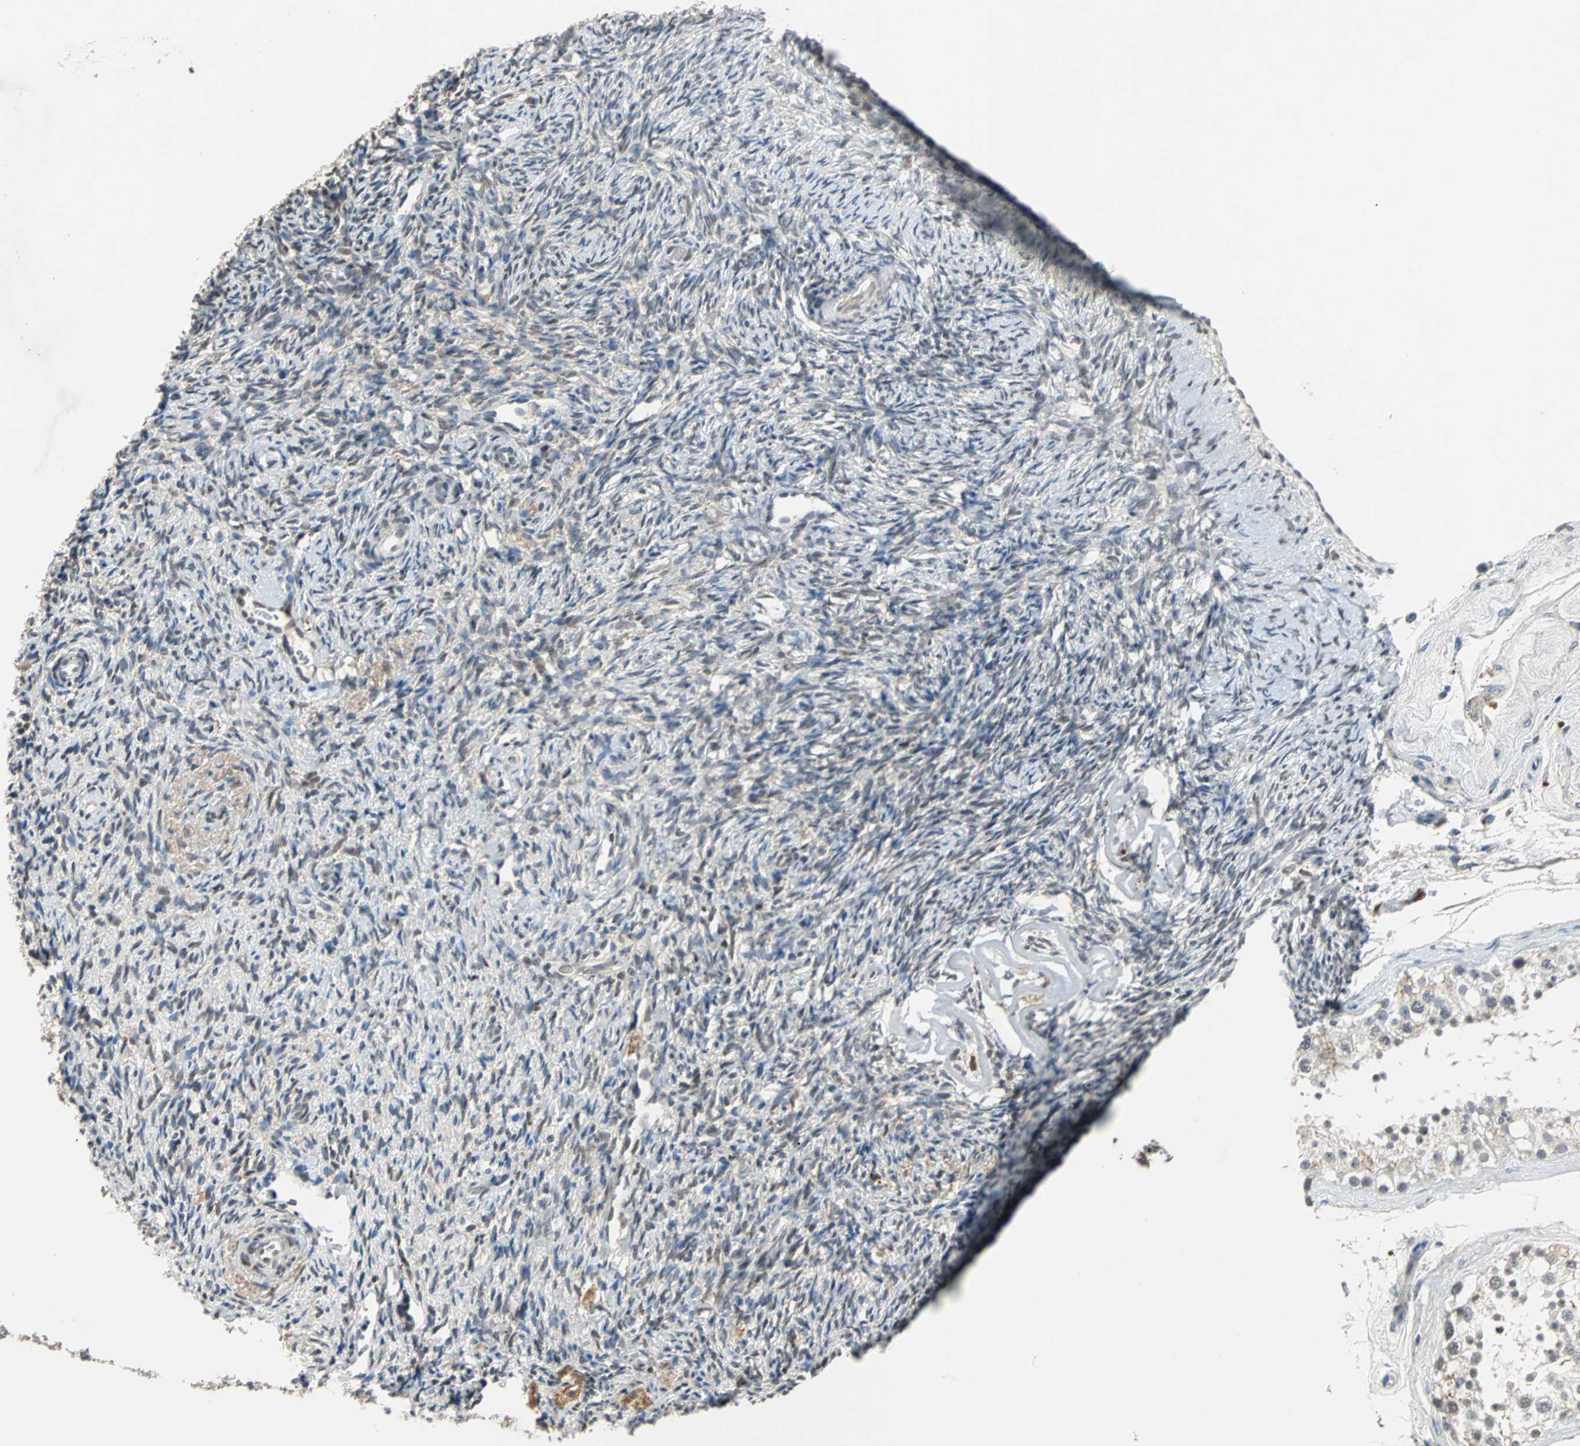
{"staining": {"intensity": "weak", "quantity": "25%-75%", "location": "cytoplasmic/membranous,nuclear"}, "tissue": "ovary", "cell_type": "Ovarian stroma cells", "image_type": "normal", "snomed": [{"axis": "morphology", "description": "Normal tissue, NOS"}, {"axis": "topography", "description": "Ovary"}], "caption": "An image showing weak cytoplasmic/membranous,nuclear positivity in approximately 25%-75% of ovarian stroma cells in unremarkable ovary, as visualized by brown immunohistochemical staining.", "gene": "HLX", "patient": {"sex": "female", "age": 60}}